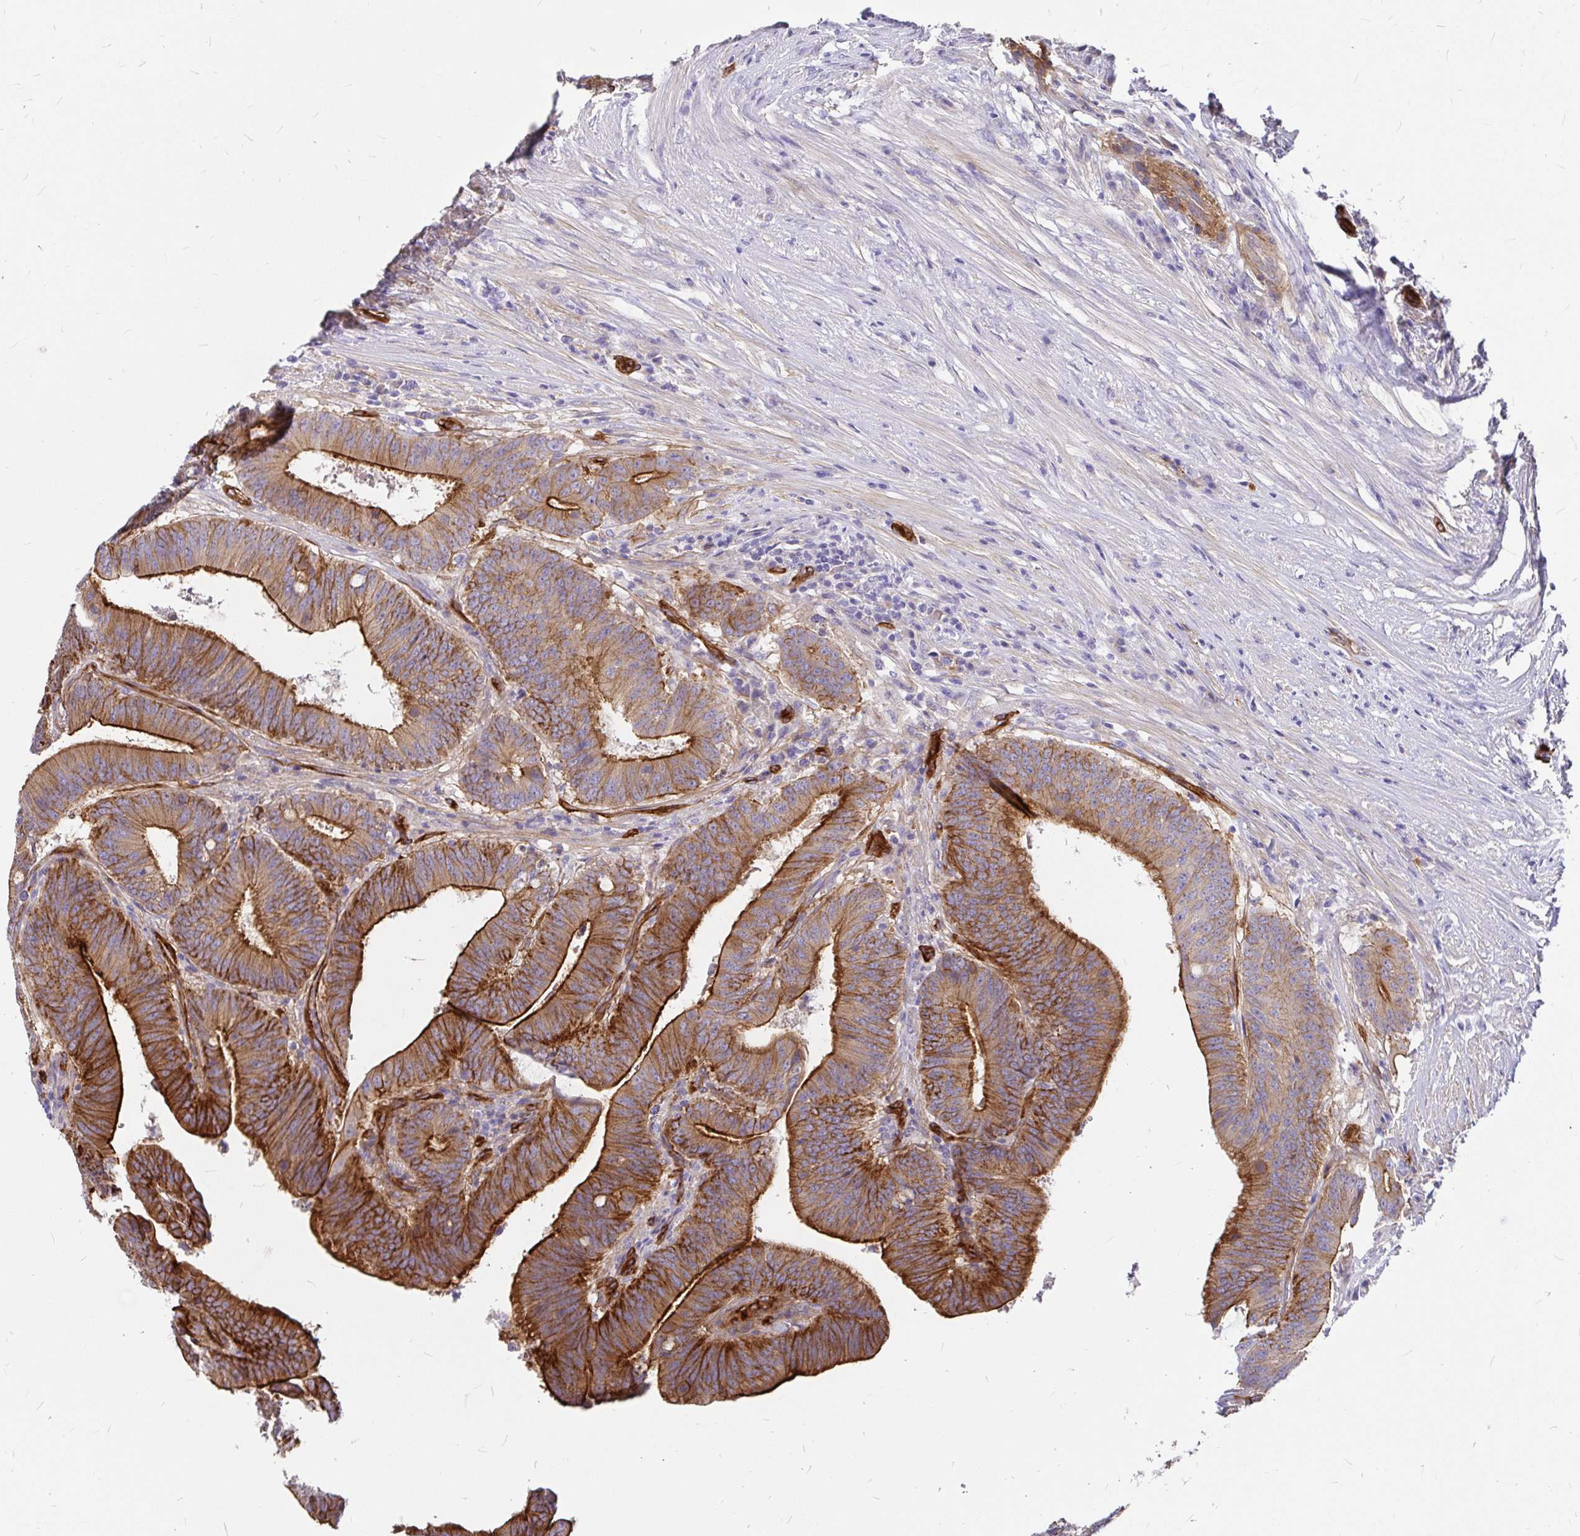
{"staining": {"intensity": "strong", "quantity": ">75%", "location": "cytoplasmic/membranous"}, "tissue": "colorectal cancer", "cell_type": "Tumor cells", "image_type": "cancer", "snomed": [{"axis": "morphology", "description": "Adenocarcinoma, NOS"}, {"axis": "topography", "description": "Colon"}], "caption": "Colorectal cancer was stained to show a protein in brown. There is high levels of strong cytoplasmic/membranous expression in approximately >75% of tumor cells.", "gene": "MYO1B", "patient": {"sex": "female", "age": 43}}